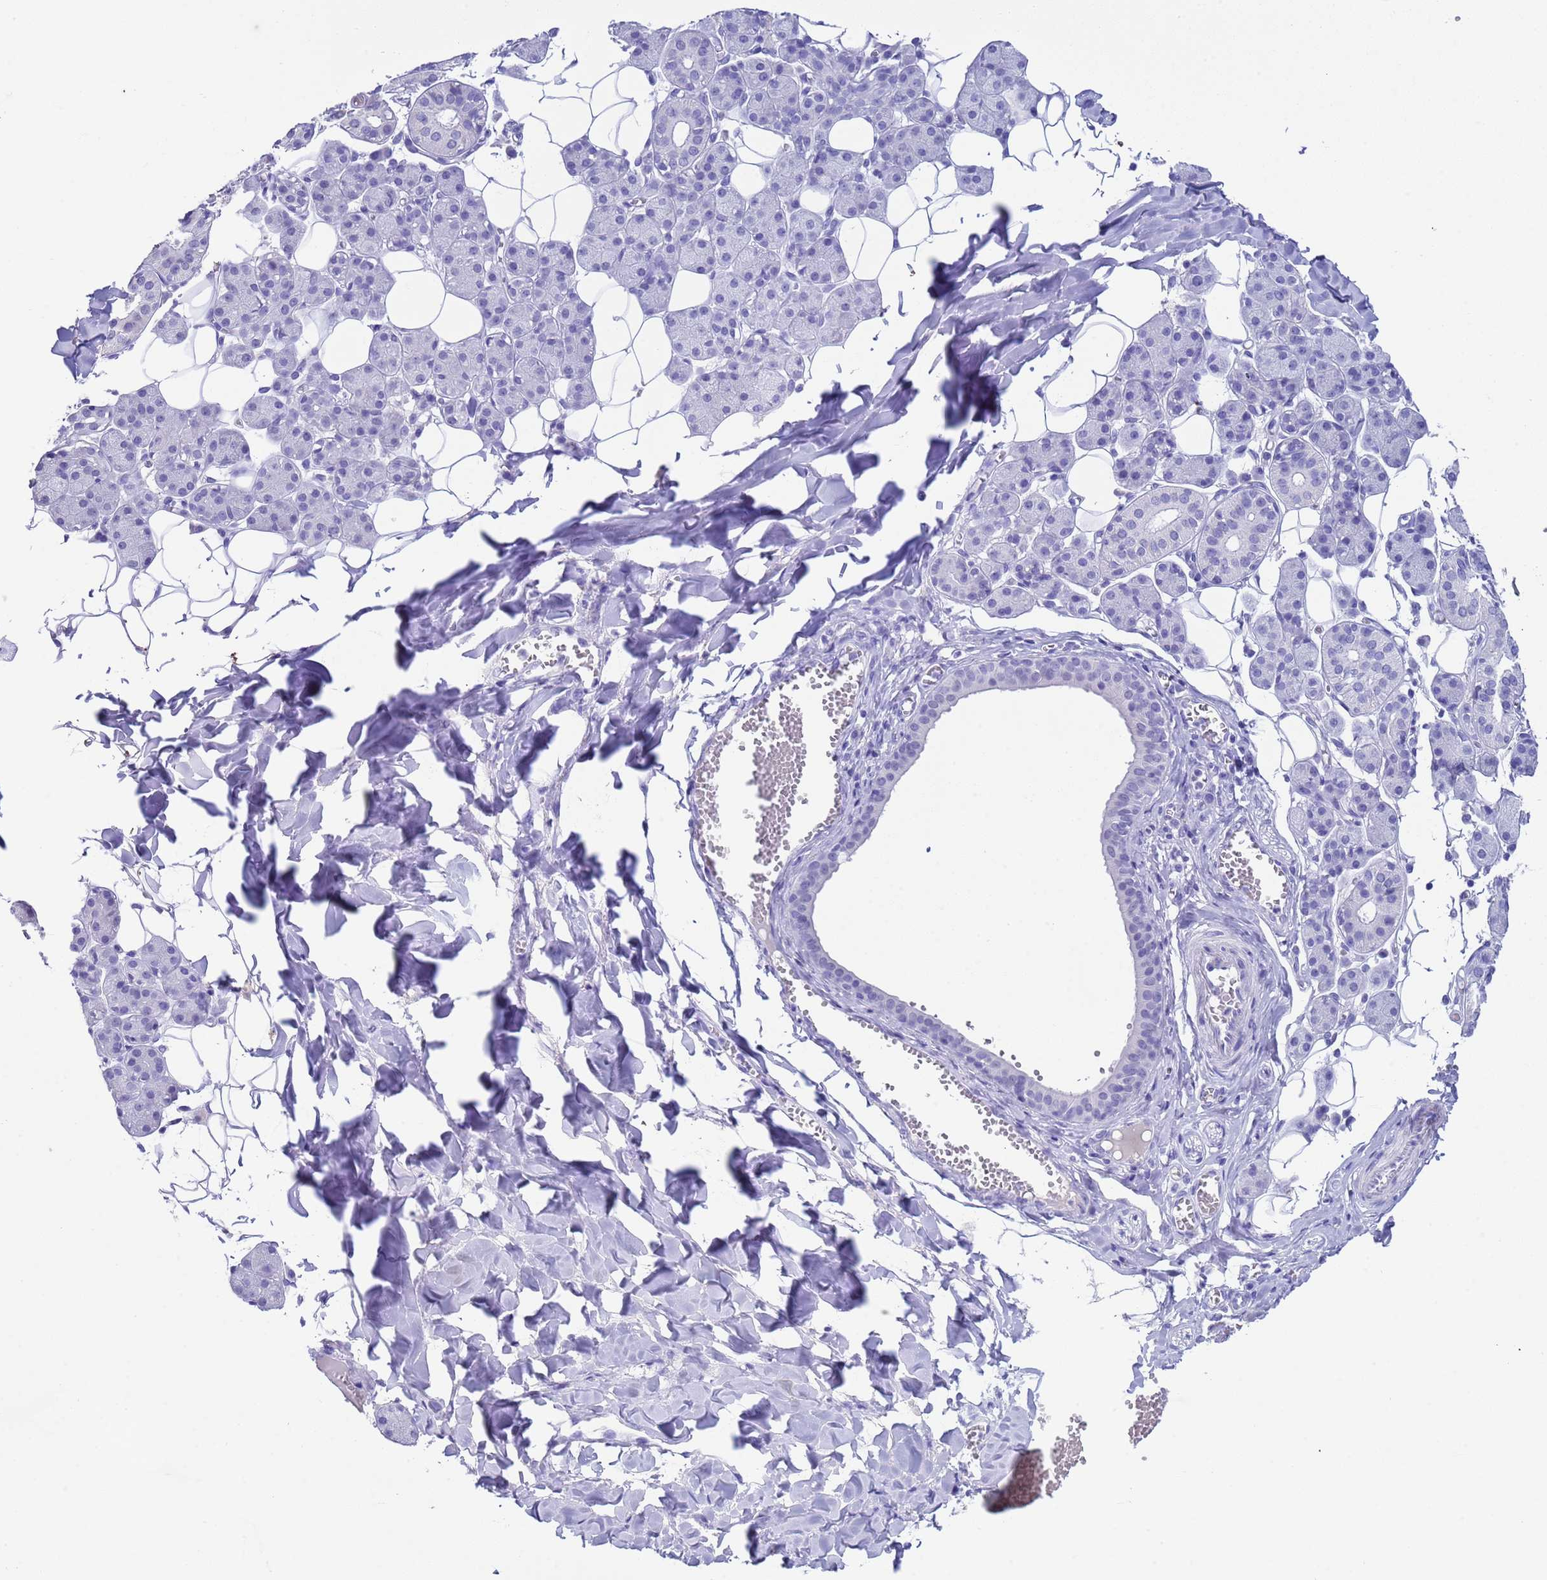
{"staining": {"intensity": "negative", "quantity": "none", "location": "none"}, "tissue": "salivary gland", "cell_type": "Glandular cells", "image_type": "normal", "snomed": [{"axis": "morphology", "description": "Normal tissue, NOS"}, {"axis": "topography", "description": "Salivary gland"}], "caption": "Immunohistochemistry (IHC) of unremarkable salivary gland shows no expression in glandular cells.", "gene": "CKM", "patient": {"sex": "female", "age": 33}}